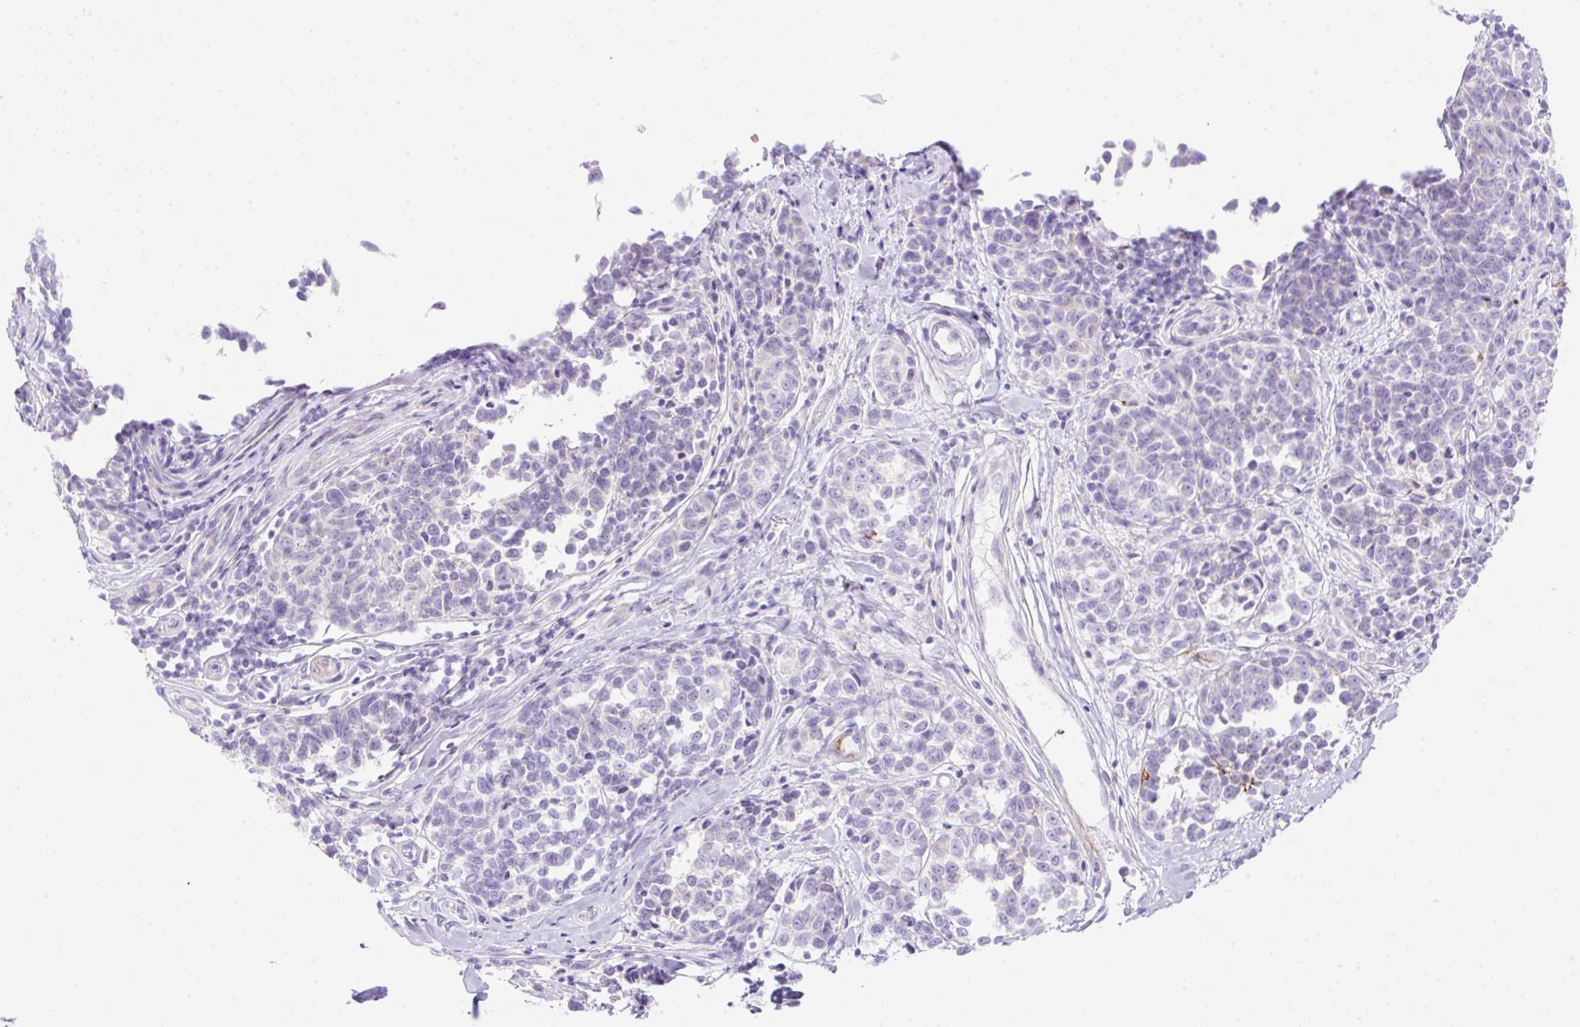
{"staining": {"intensity": "negative", "quantity": "none", "location": "none"}, "tissue": "melanoma", "cell_type": "Tumor cells", "image_type": "cancer", "snomed": [{"axis": "morphology", "description": "Malignant melanoma, NOS"}, {"axis": "topography", "description": "Skin"}], "caption": "IHC of human melanoma demonstrates no positivity in tumor cells.", "gene": "CDX1", "patient": {"sex": "female", "age": 64}}